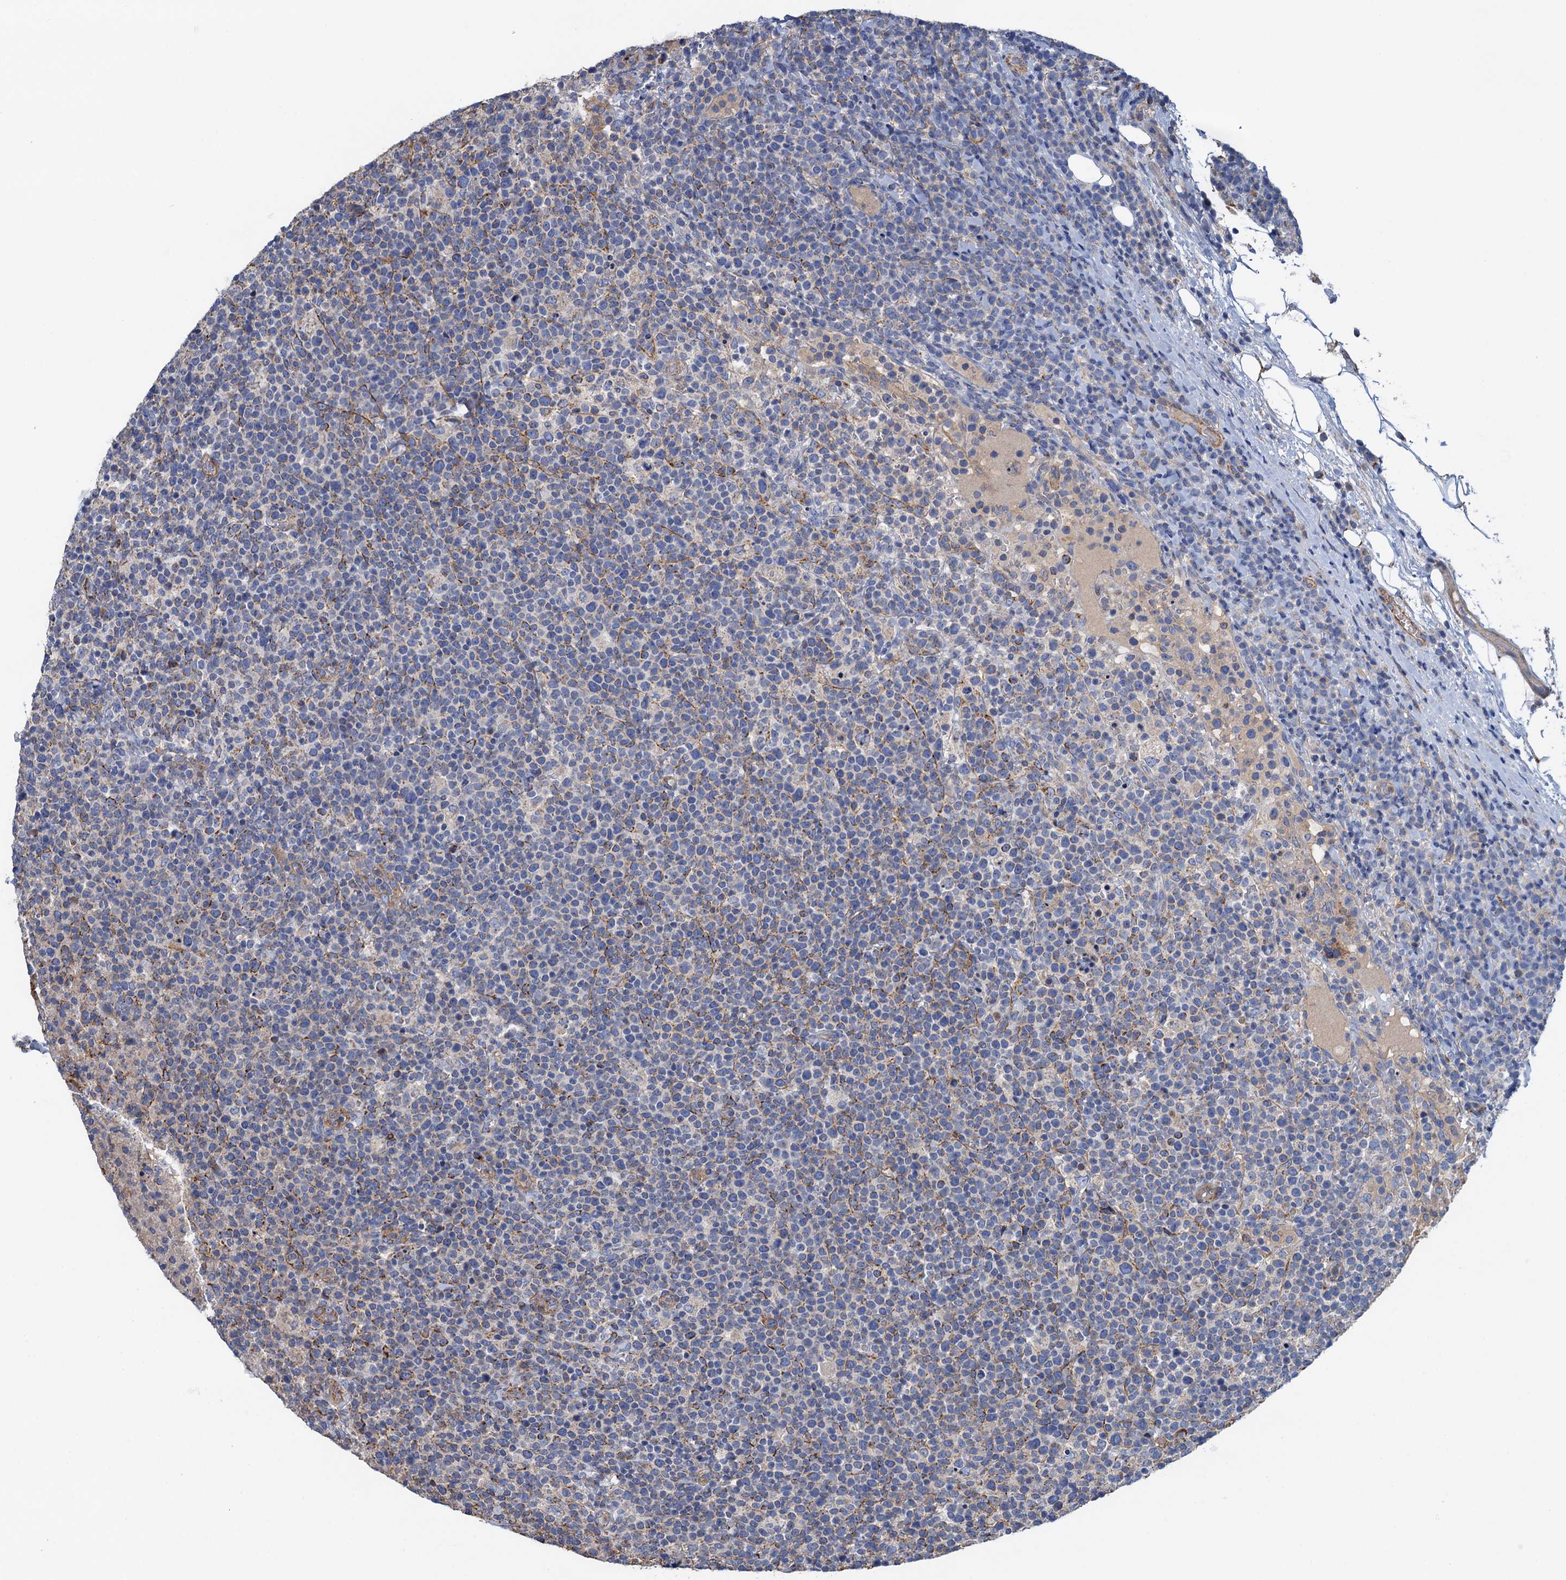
{"staining": {"intensity": "moderate", "quantity": "<25%", "location": "cytoplasmic/membranous"}, "tissue": "lymphoma", "cell_type": "Tumor cells", "image_type": "cancer", "snomed": [{"axis": "morphology", "description": "Malignant lymphoma, non-Hodgkin's type, High grade"}, {"axis": "topography", "description": "Lymph node"}], "caption": "Immunohistochemistry image of lymphoma stained for a protein (brown), which displays low levels of moderate cytoplasmic/membranous staining in approximately <25% of tumor cells.", "gene": "GCSH", "patient": {"sex": "male", "age": 61}}